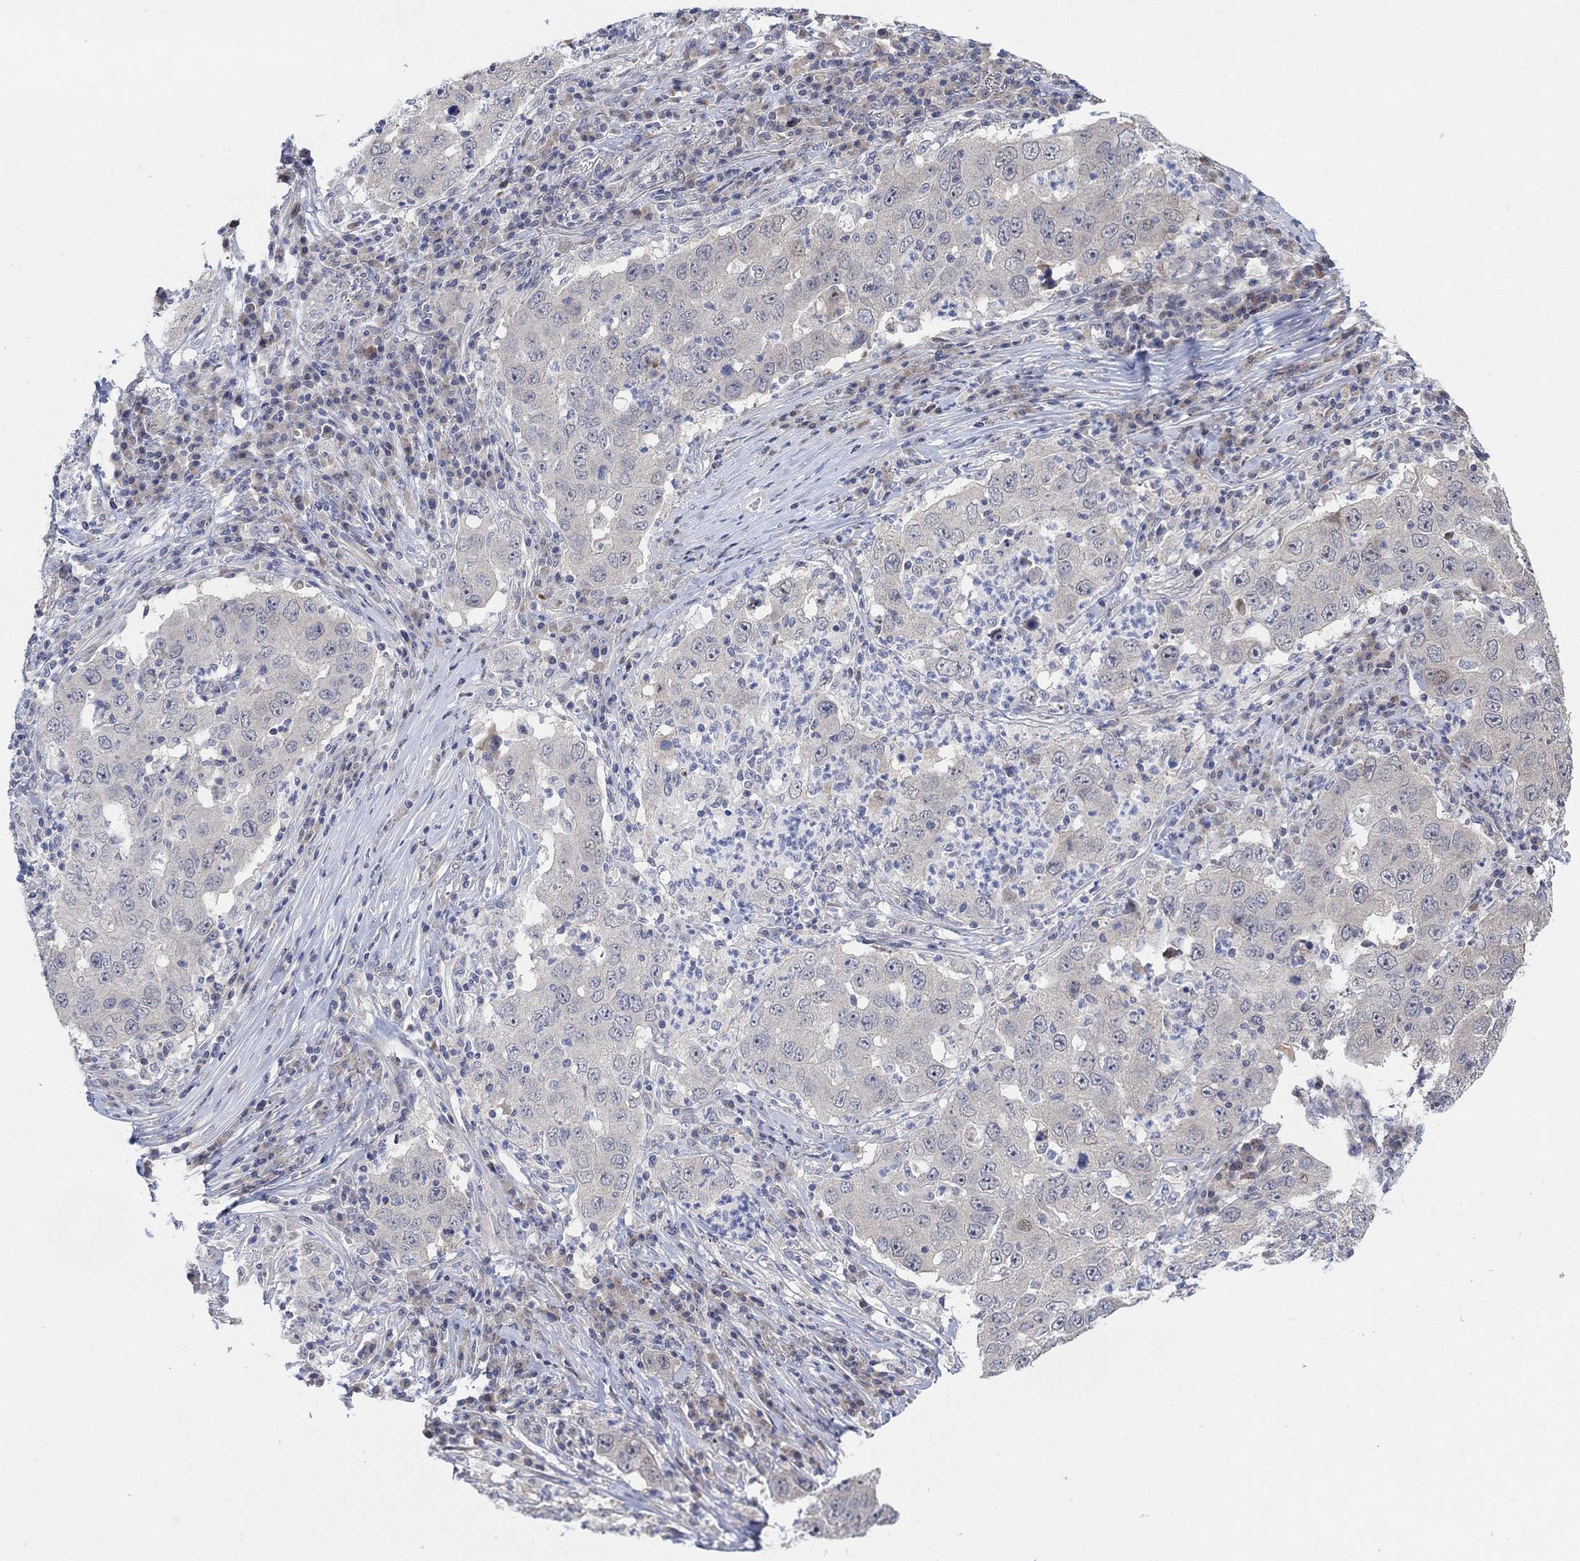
{"staining": {"intensity": "negative", "quantity": "none", "location": "none"}, "tissue": "lung cancer", "cell_type": "Tumor cells", "image_type": "cancer", "snomed": [{"axis": "morphology", "description": "Adenocarcinoma, NOS"}, {"axis": "topography", "description": "Lung"}], "caption": "Adenocarcinoma (lung) stained for a protein using IHC demonstrates no positivity tumor cells.", "gene": "CNTF", "patient": {"sex": "male", "age": 73}}